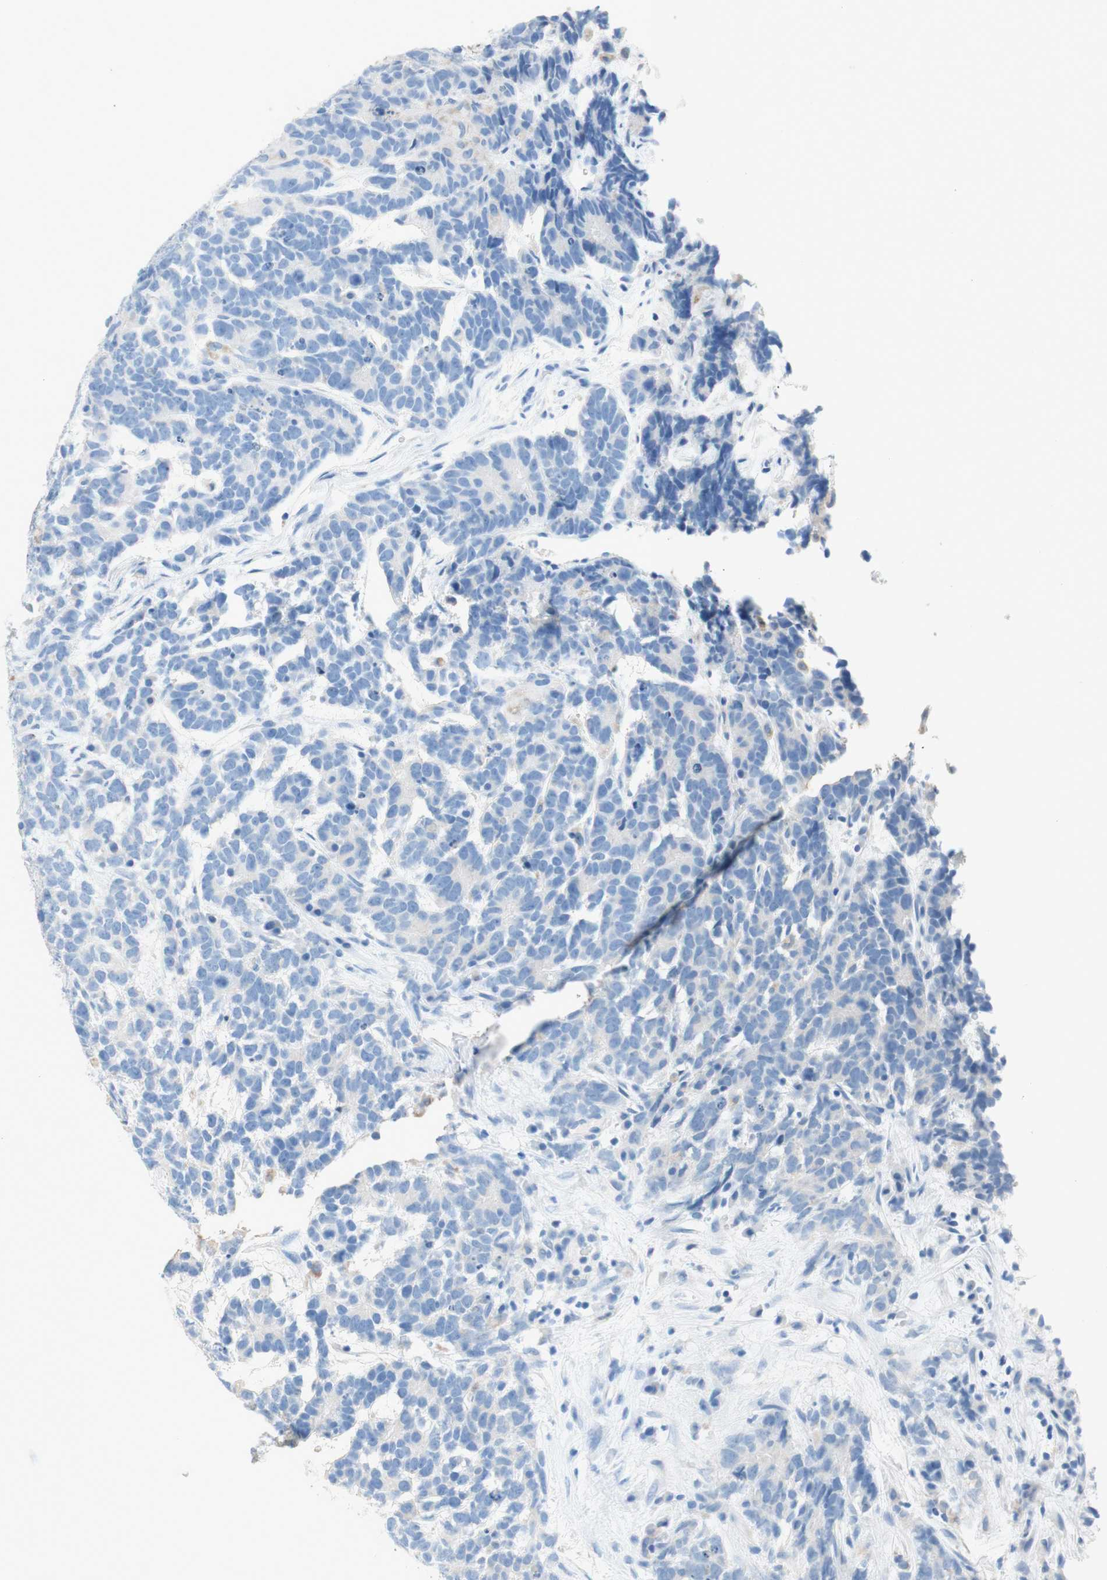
{"staining": {"intensity": "weak", "quantity": "<25%", "location": "cytoplasmic/membranous"}, "tissue": "testis cancer", "cell_type": "Tumor cells", "image_type": "cancer", "snomed": [{"axis": "morphology", "description": "Carcinoma, Embryonal, NOS"}, {"axis": "topography", "description": "Testis"}], "caption": "Tumor cells are negative for protein expression in human testis cancer (embryonal carcinoma).", "gene": "POLR2J3", "patient": {"sex": "male", "age": 26}}